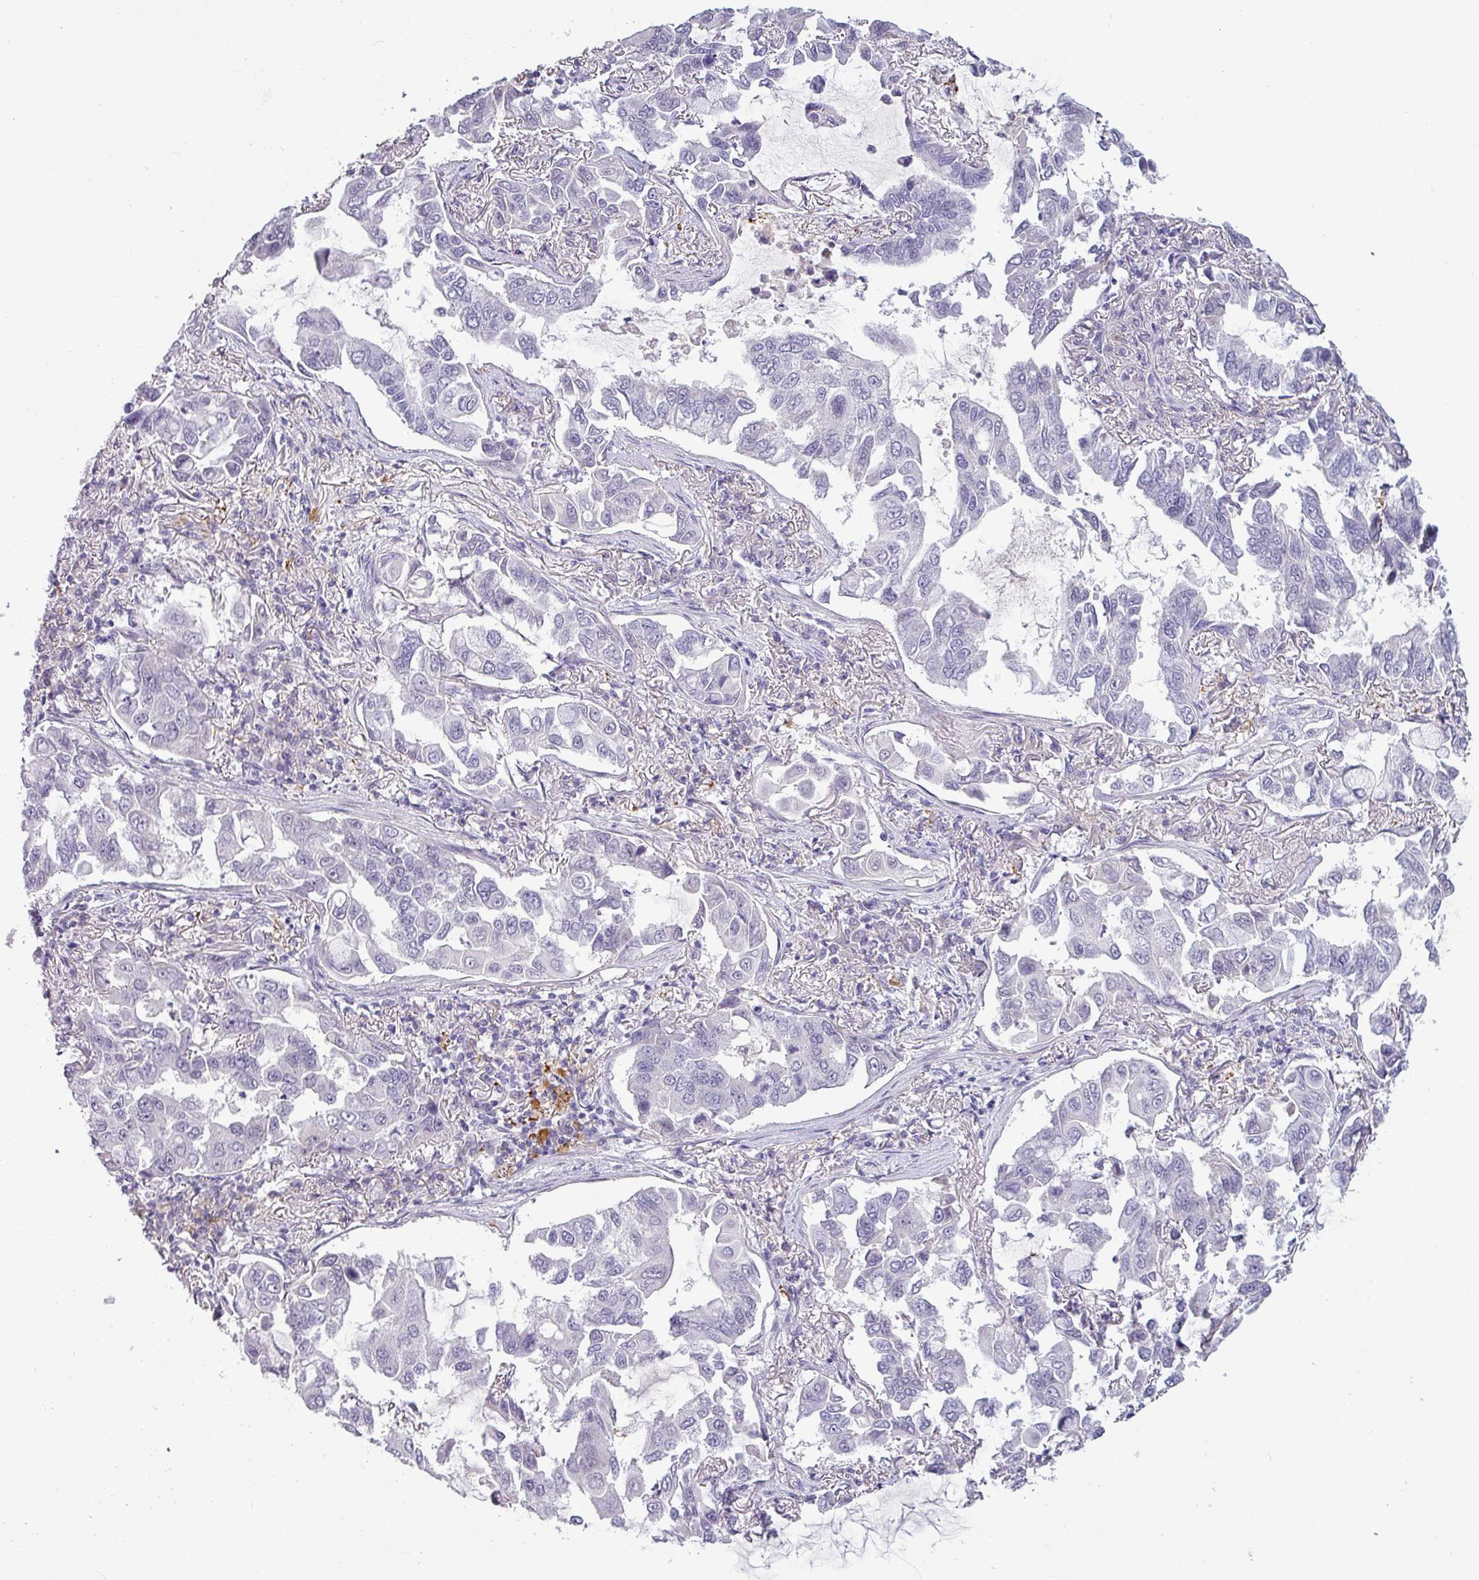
{"staining": {"intensity": "negative", "quantity": "none", "location": "none"}, "tissue": "lung cancer", "cell_type": "Tumor cells", "image_type": "cancer", "snomed": [{"axis": "morphology", "description": "Adenocarcinoma, NOS"}, {"axis": "topography", "description": "Lung"}], "caption": "Image shows no significant protein staining in tumor cells of lung cancer.", "gene": "SLC26A9", "patient": {"sex": "male", "age": 64}}